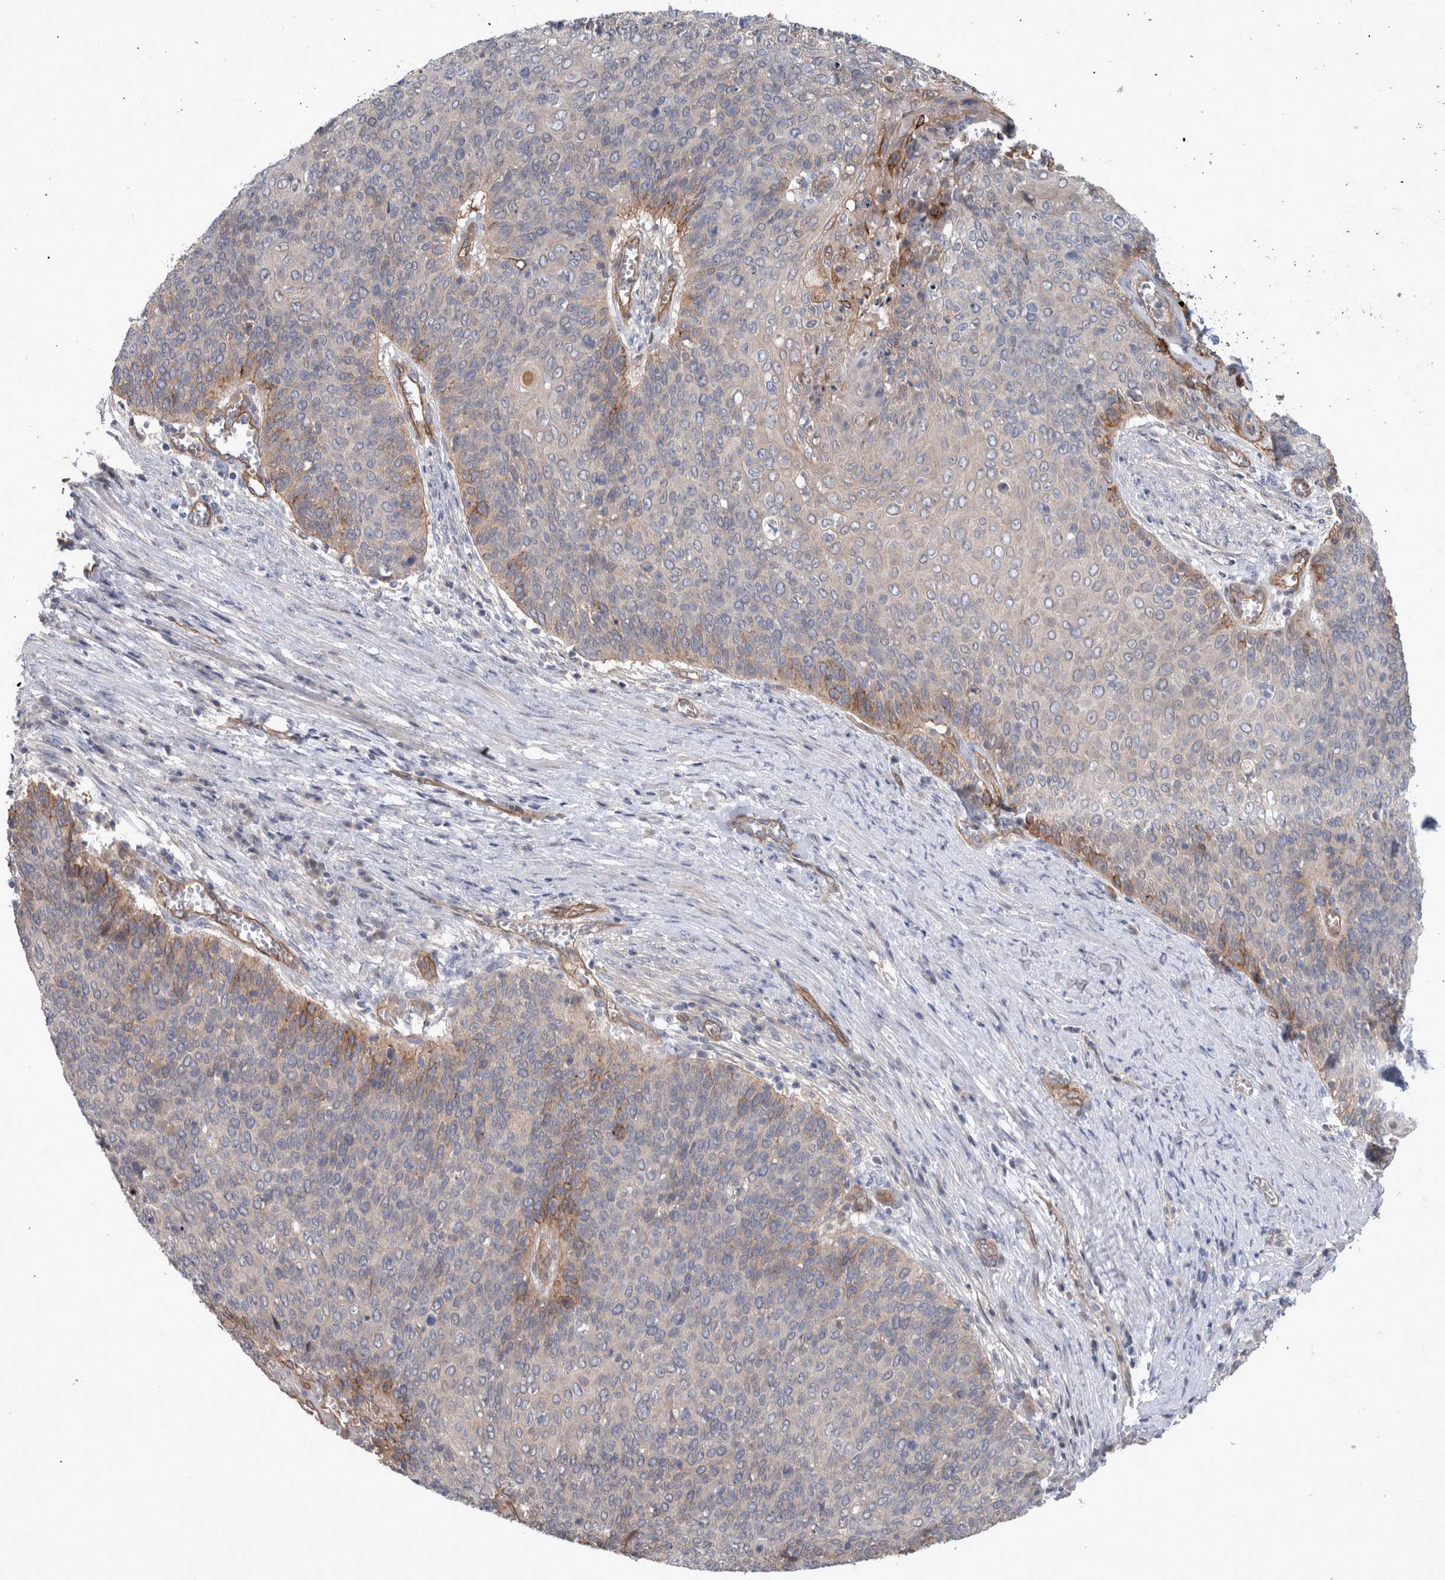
{"staining": {"intensity": "moderate", "quantity": "<25%", "location": "cytoplasmic/membranous"}, "tissue": "cervical cancer", "cell_type": "Tumor cells", "image_type": "cancer", "snomed": [{"axis": "morphology", "description": "Squamous cell carcinoma, NOS"}, {"axis": "topography", "description": "Cervix"}], "caption": "The immunohistochemical stain shows moderate cytoplasmic/membranous staining in tumor cells of cervical cancer tissue. The protein of interest is stained brown, and the nuclei are stained in blue (DAB (3,3'-diaminobenzidine) IHC with brightfield microscopy, high magnification).", "gene": "BCAM", "patient": {"sex": "female", "age": 39}}